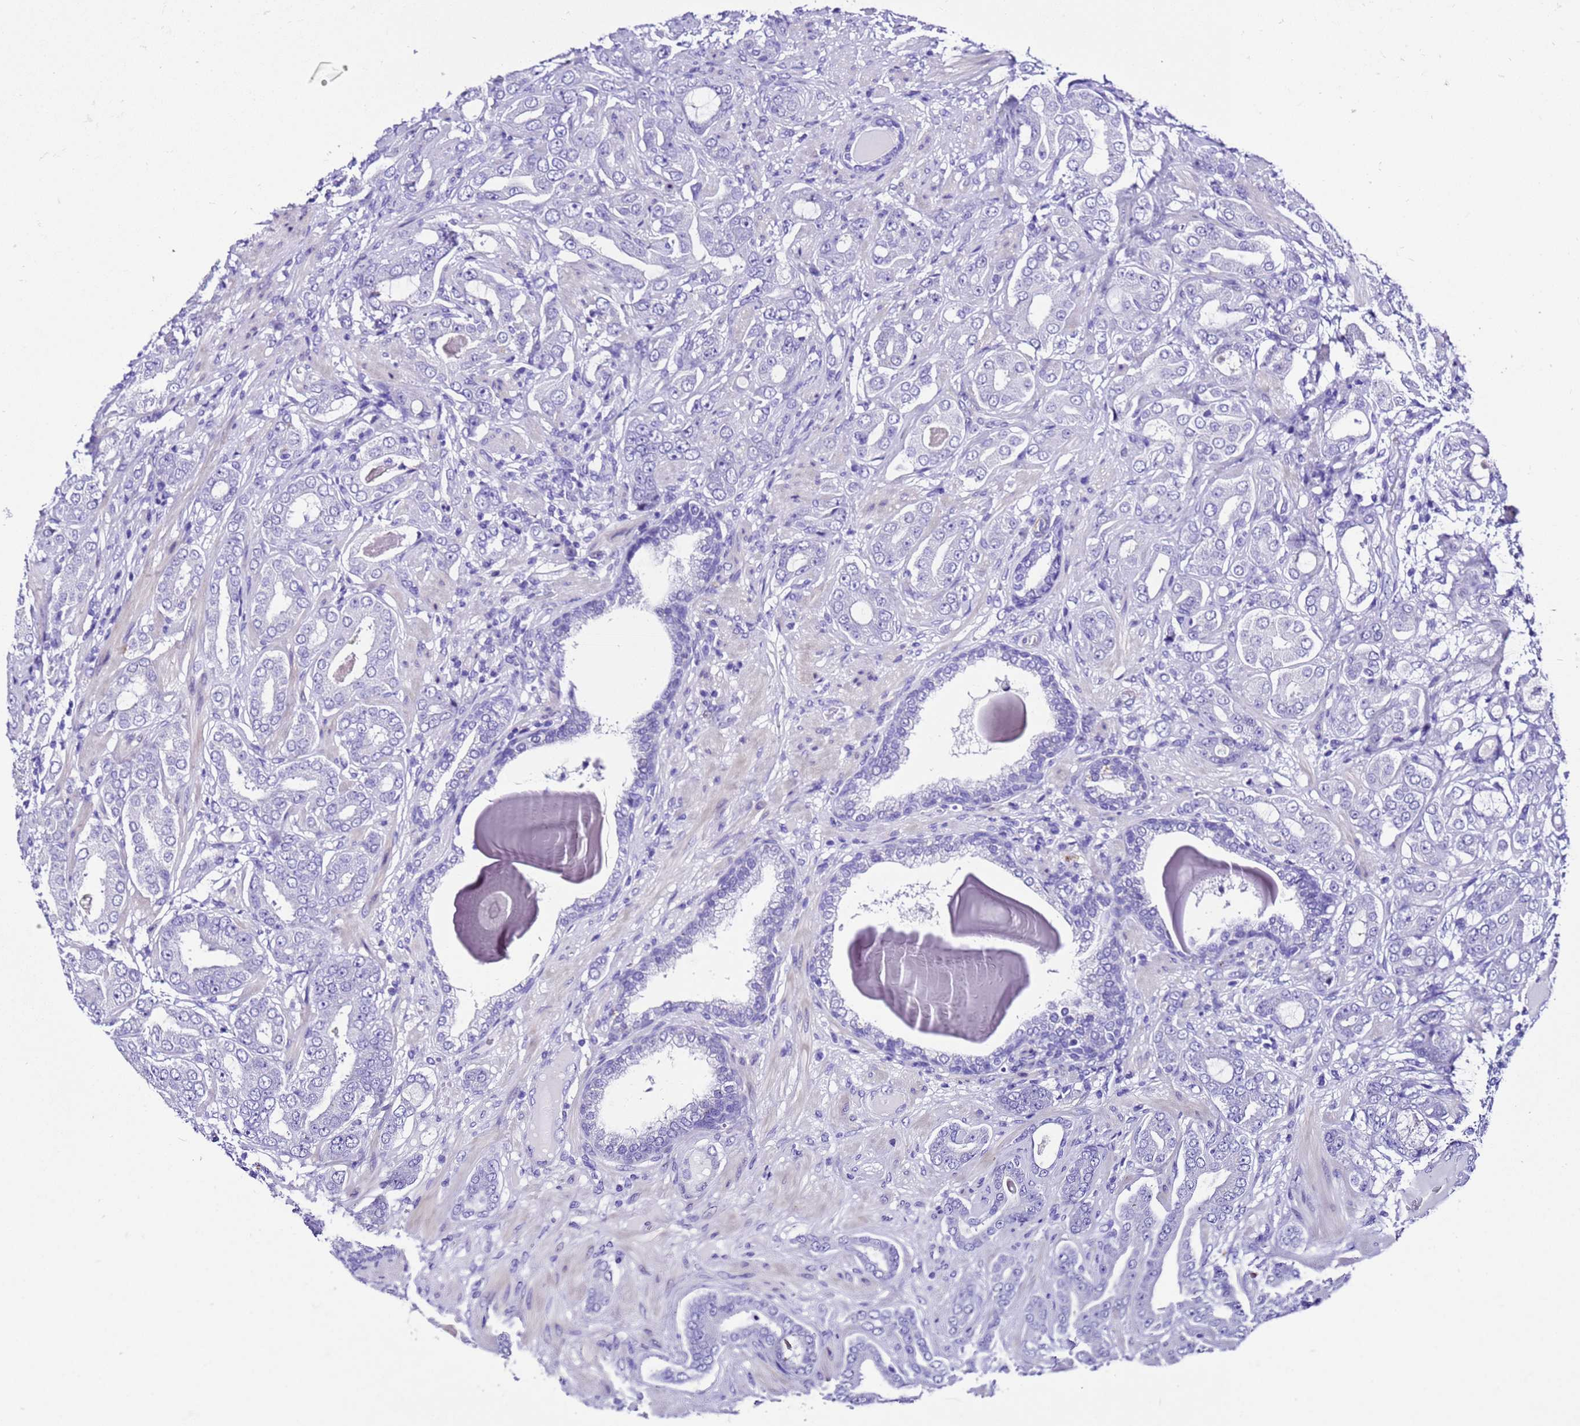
{"staining": {"intensity": "negative", "quantity": "none", "location": "none"}, "tissue": "prostate cancer", "cell_type": "Tumor cells", "image_type": "cancer", "snomed": [{"axis": "morphology", "description": "Adenocarcinoma, Low grade"}, {"axis": "topography", "description": "Prostate"}], "caption": "This is an immunohistochemistry (IHC) micrograph of human prostate adenocarcinoma (low-grade). There is no staining in tumor cells.", "gene": "ZNF417", "patient": {"sex": "male", "age": 57}}